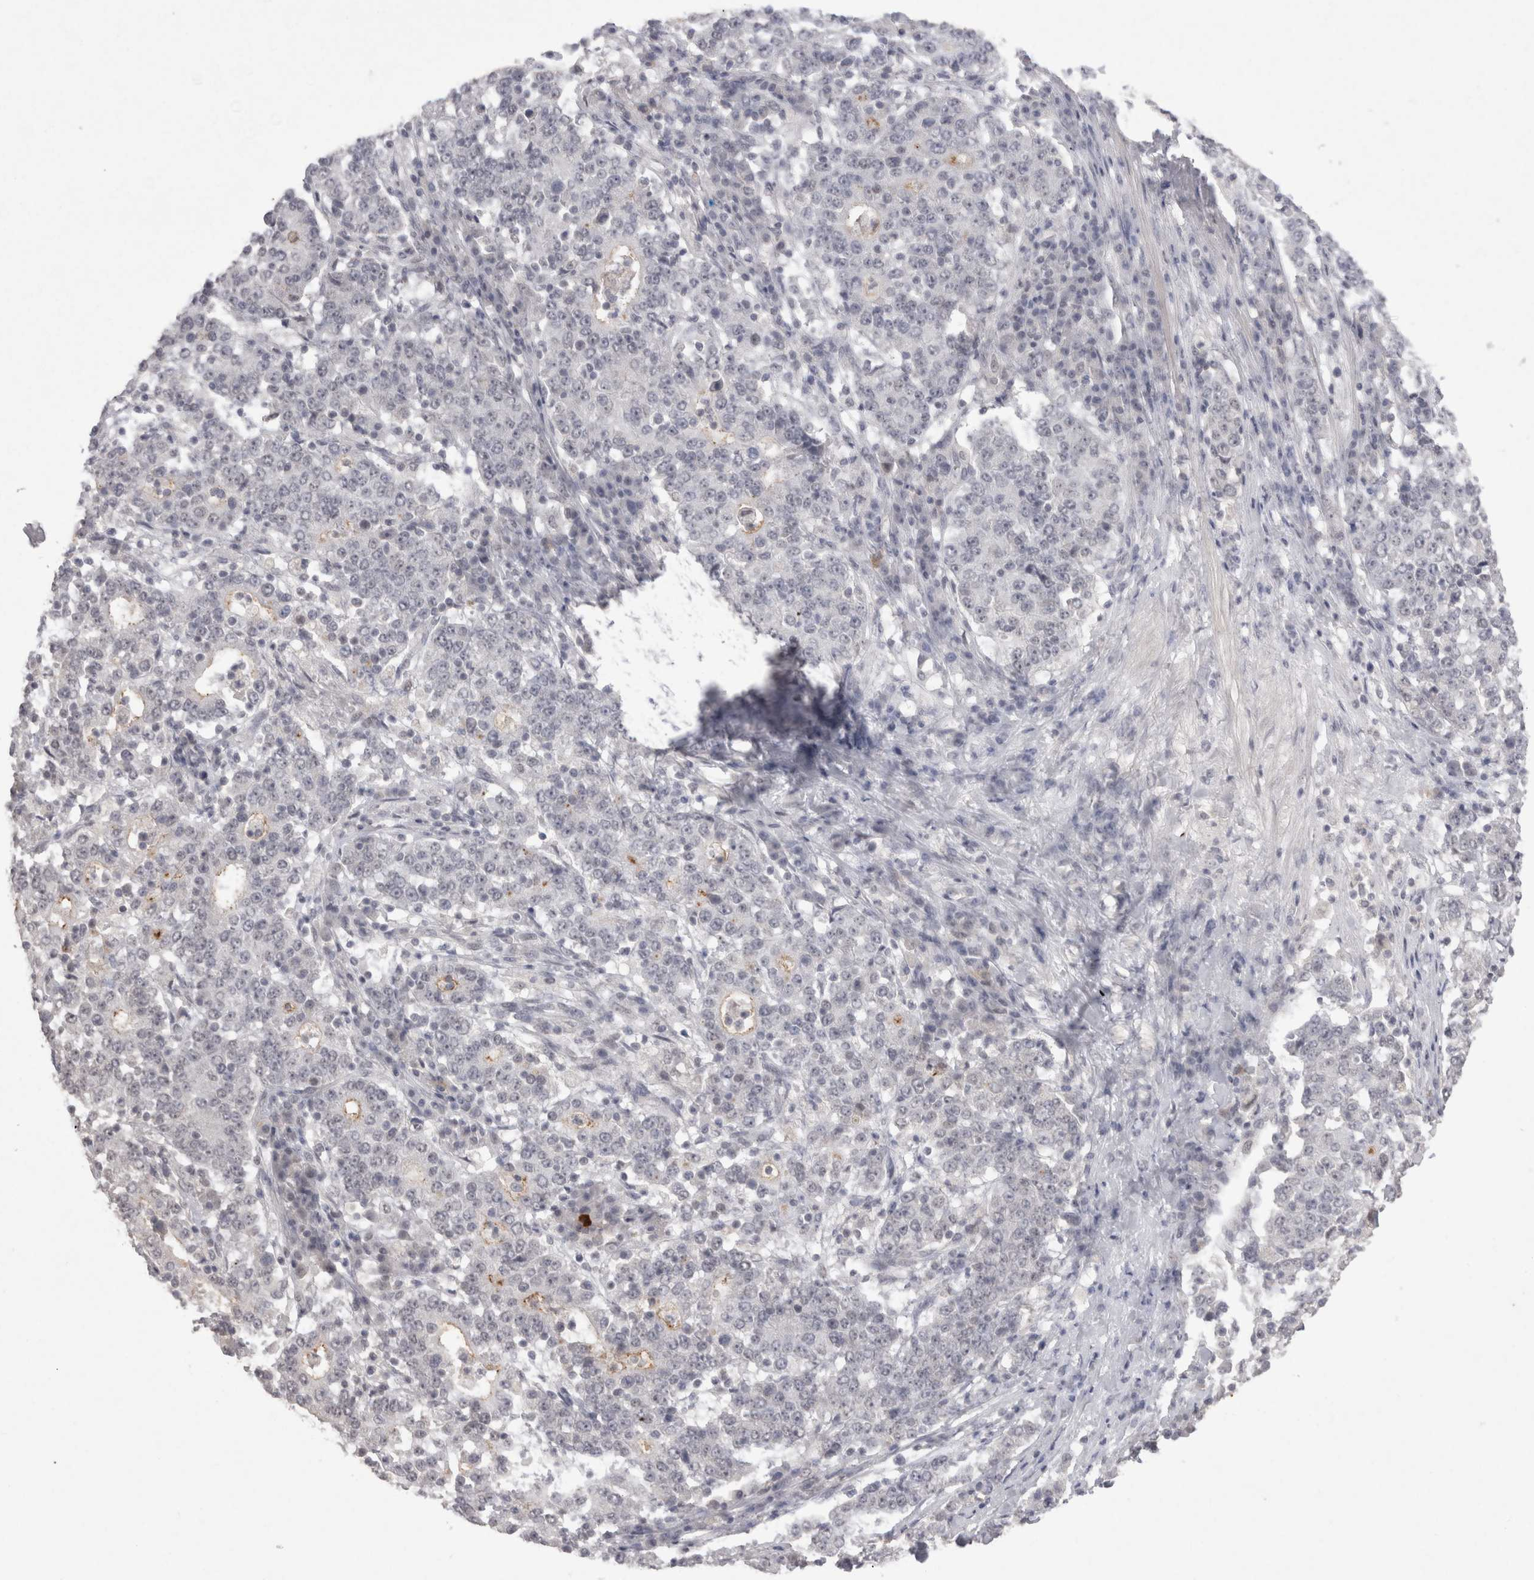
{"staining": {"intensity": "weak", "quantity": "<25%", "location": "cytoplasmic/membranous"}, "tissue": "stomach cancer", "cell_type": "Tumor cells", "image_type": "cancer", "snomed": [{"axis": "morphology", "description": "Adenocarcinoma, NOS"}, {"axis": "topography", "description": "Stomach"}], "caption": "DAB (3,3'-diaminobenzidine) immunohistochemical staining of stomach cancer (adenocarcinoma) shows no significant staining in tumor cells. (Brightfield microscopy of DAB immunohistochemistry at high magnification).", "gene": "DDX4", "patient": {"sex": "male", "age": 59}}